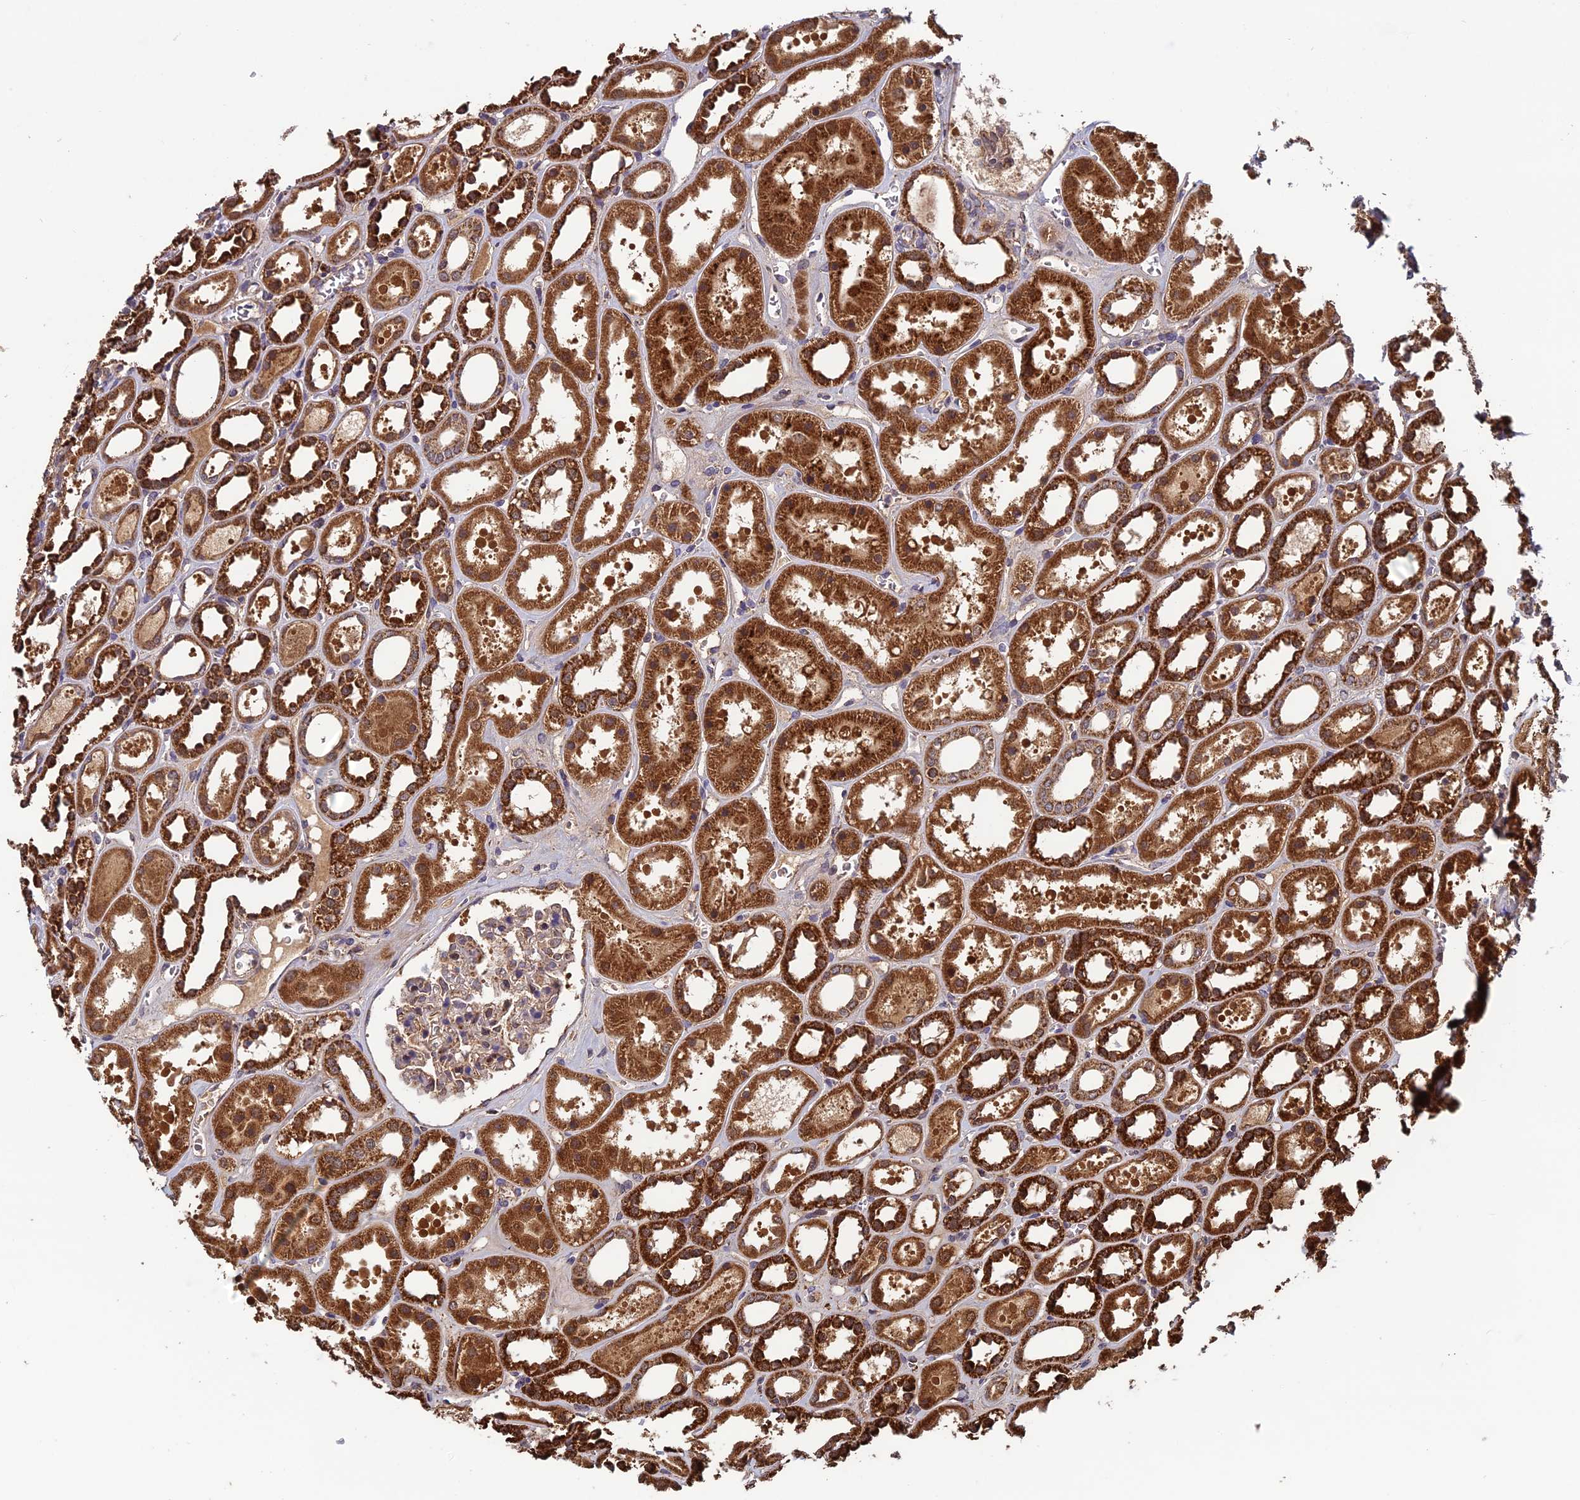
{"staining": {"intensity": "moderate", "quantity": "25%-75%", "location": "cytoplasmic/membranous,nuclear"}, "tissue": "kidney", "cell_type": "Cells in glomeruli", "image_type": "normal", "snomed": [{"axis": "morphology", "description": "Normal tissue, NOS"}, {"axis": "topography", "description": "Kidney"}], "caption": "Immunohistochemical staining of benign kidney shows 25%-75% levels of moderate cytoplasmic/membranous,nuclear protein staining in about 25%-75% of cells in glomeruli.", "gene": "CCDC15", "patient": {"sex": "female", "age": 41}}